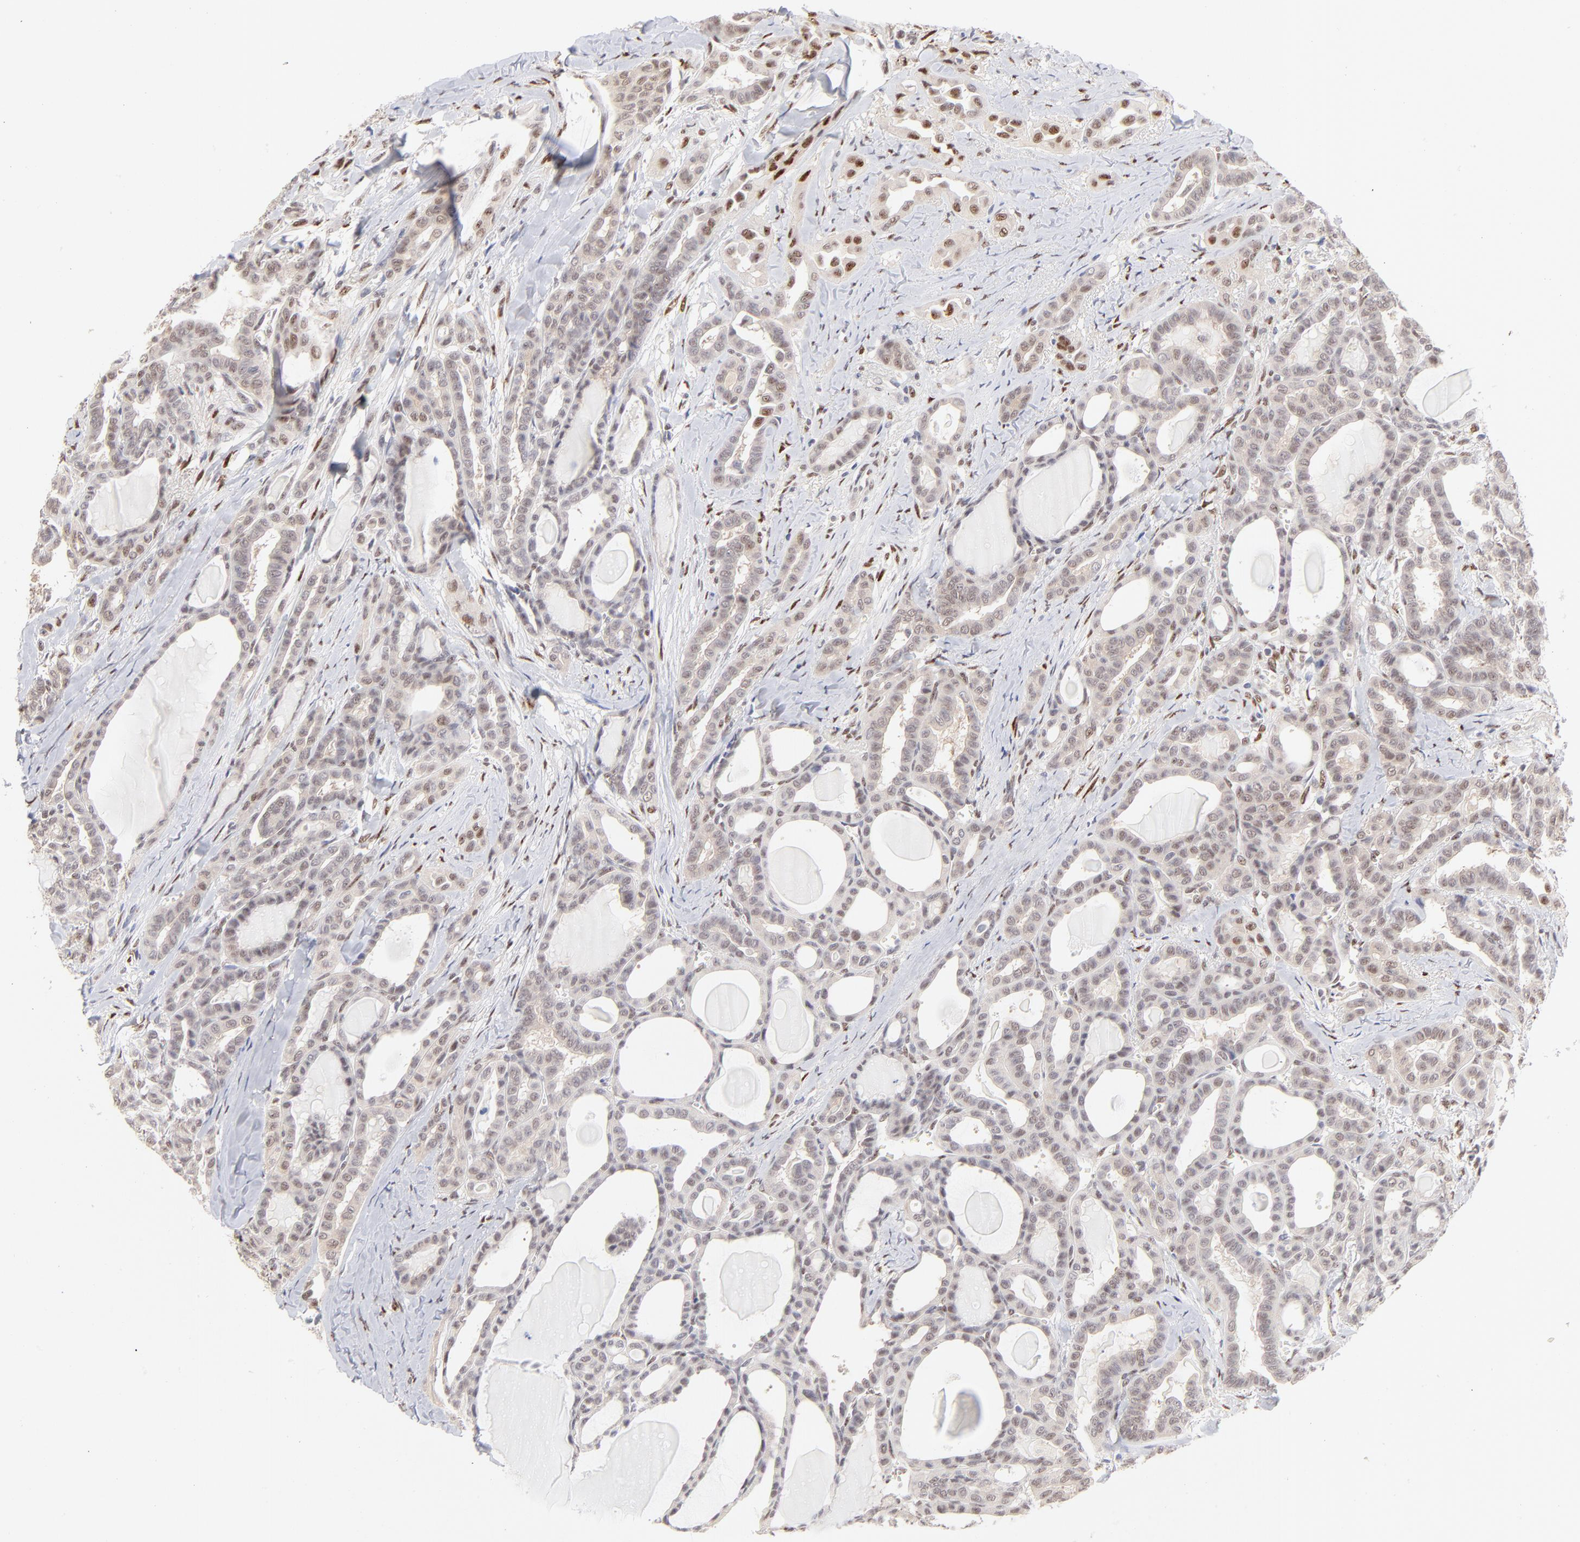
{"staining": {"intensity": "strong", "quantity": "25%-75%", "location": "nuclear"}, "tissue": "thyroid cancer", "cell_type": "Tumor cells", "image_type": "cancer", "snomed": [{"axis": "morphology", "description": "Carcinoma, NOS"}, {"axis": "topography", "description": "Thyroid gland"}], "caption": "The immunohistochemical stain shows strong nuclear expression in tumor cells of thyroid carcinoma tissue.", "gene": "STAT3", "patient": {"sex": "female", "age": 91}}